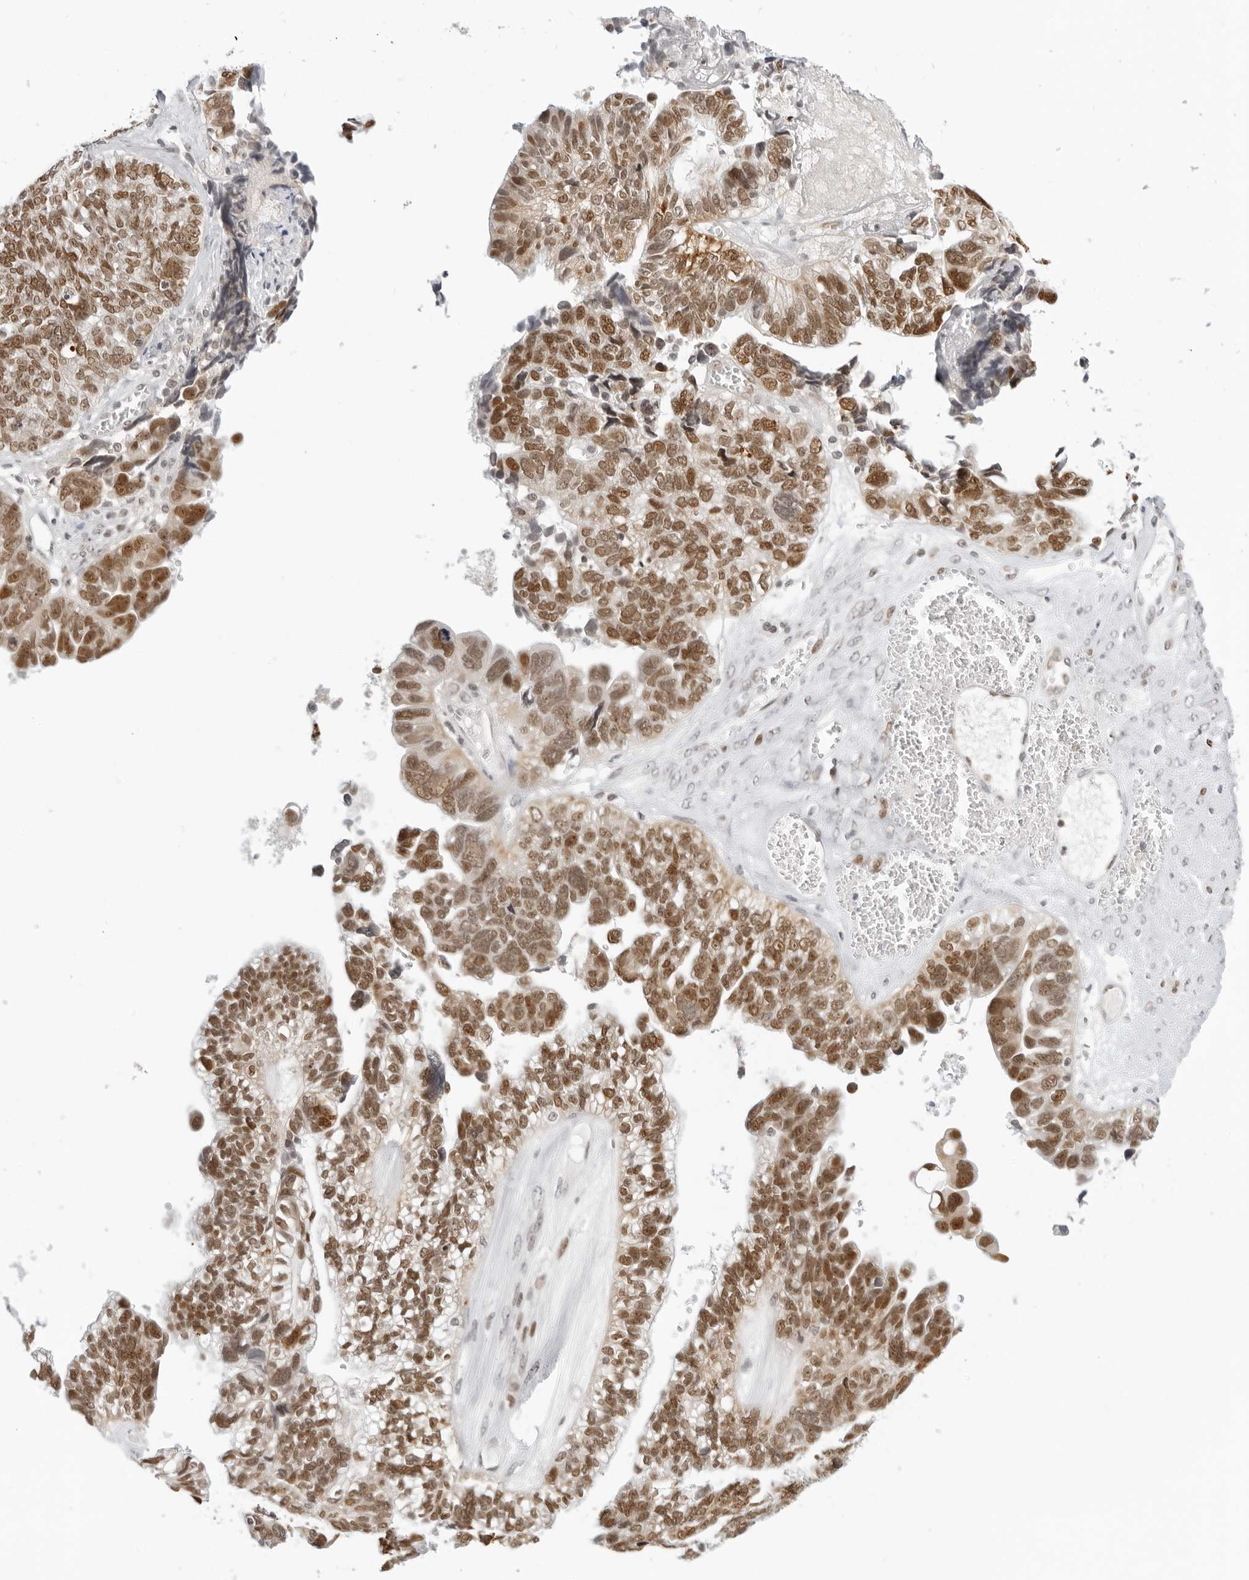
{"staining": {"intensity": "moderate", "quantity": ">75%", "location": "nuclear"}, "tissue": "ovarian cancer", "cell_type": "Tumor cells", "image_type": "cancer", "snomed": [{"axis": "morphology", "description": "Cystadenocarcinoma, serous, NOS"}, {"axis": "topography", "description": "Ovary"}], "caption": "Protein staining of ovarian serous cystadenocarcinoma tissue displays moderate nuclear staining in about >75% of tumor cells.", "gene": "MSH6", "patient": {"sex": "female", "age": 79}}